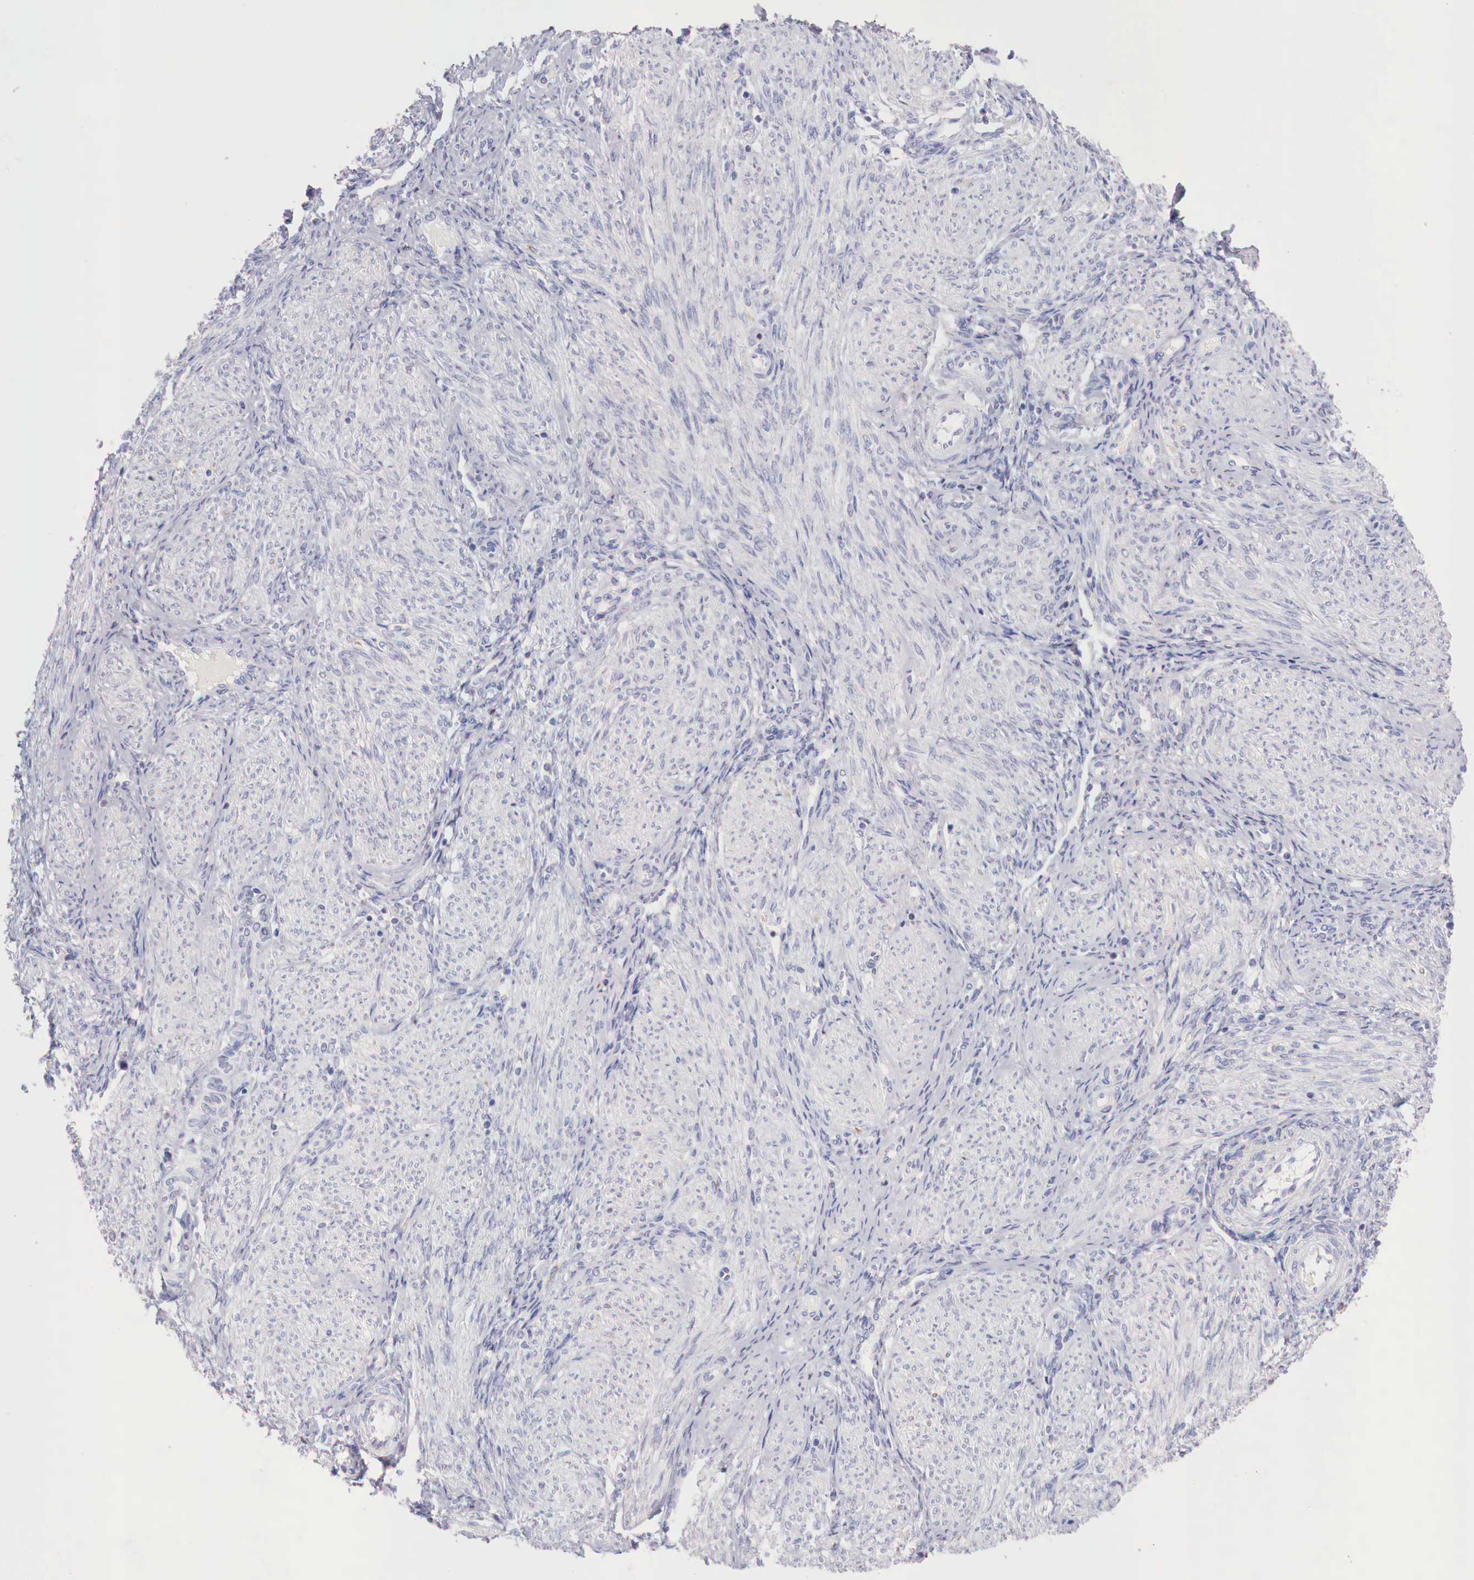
{"staining": {"intensity": "weak", "quantity": "<25%", "location": "cytoplasmic/membranous"}, "tissue": "endometrium", "cell_type": "Cells in endometrial stroma", "image_type": "normal", "snomed": [{"axis": "morphology", "description": "Normal tissue, NOS"}, {"axis": "topography", "description": "Endometrium"}], "caption": "Immunohistochemistry (IHC) photomicrograph of normal endometrium stained for a protein (brown), which exhibits no staining in cells in endometrial stroma.", "gene": "IDH3G", "patient": {"sex": "female", "age": 36}}